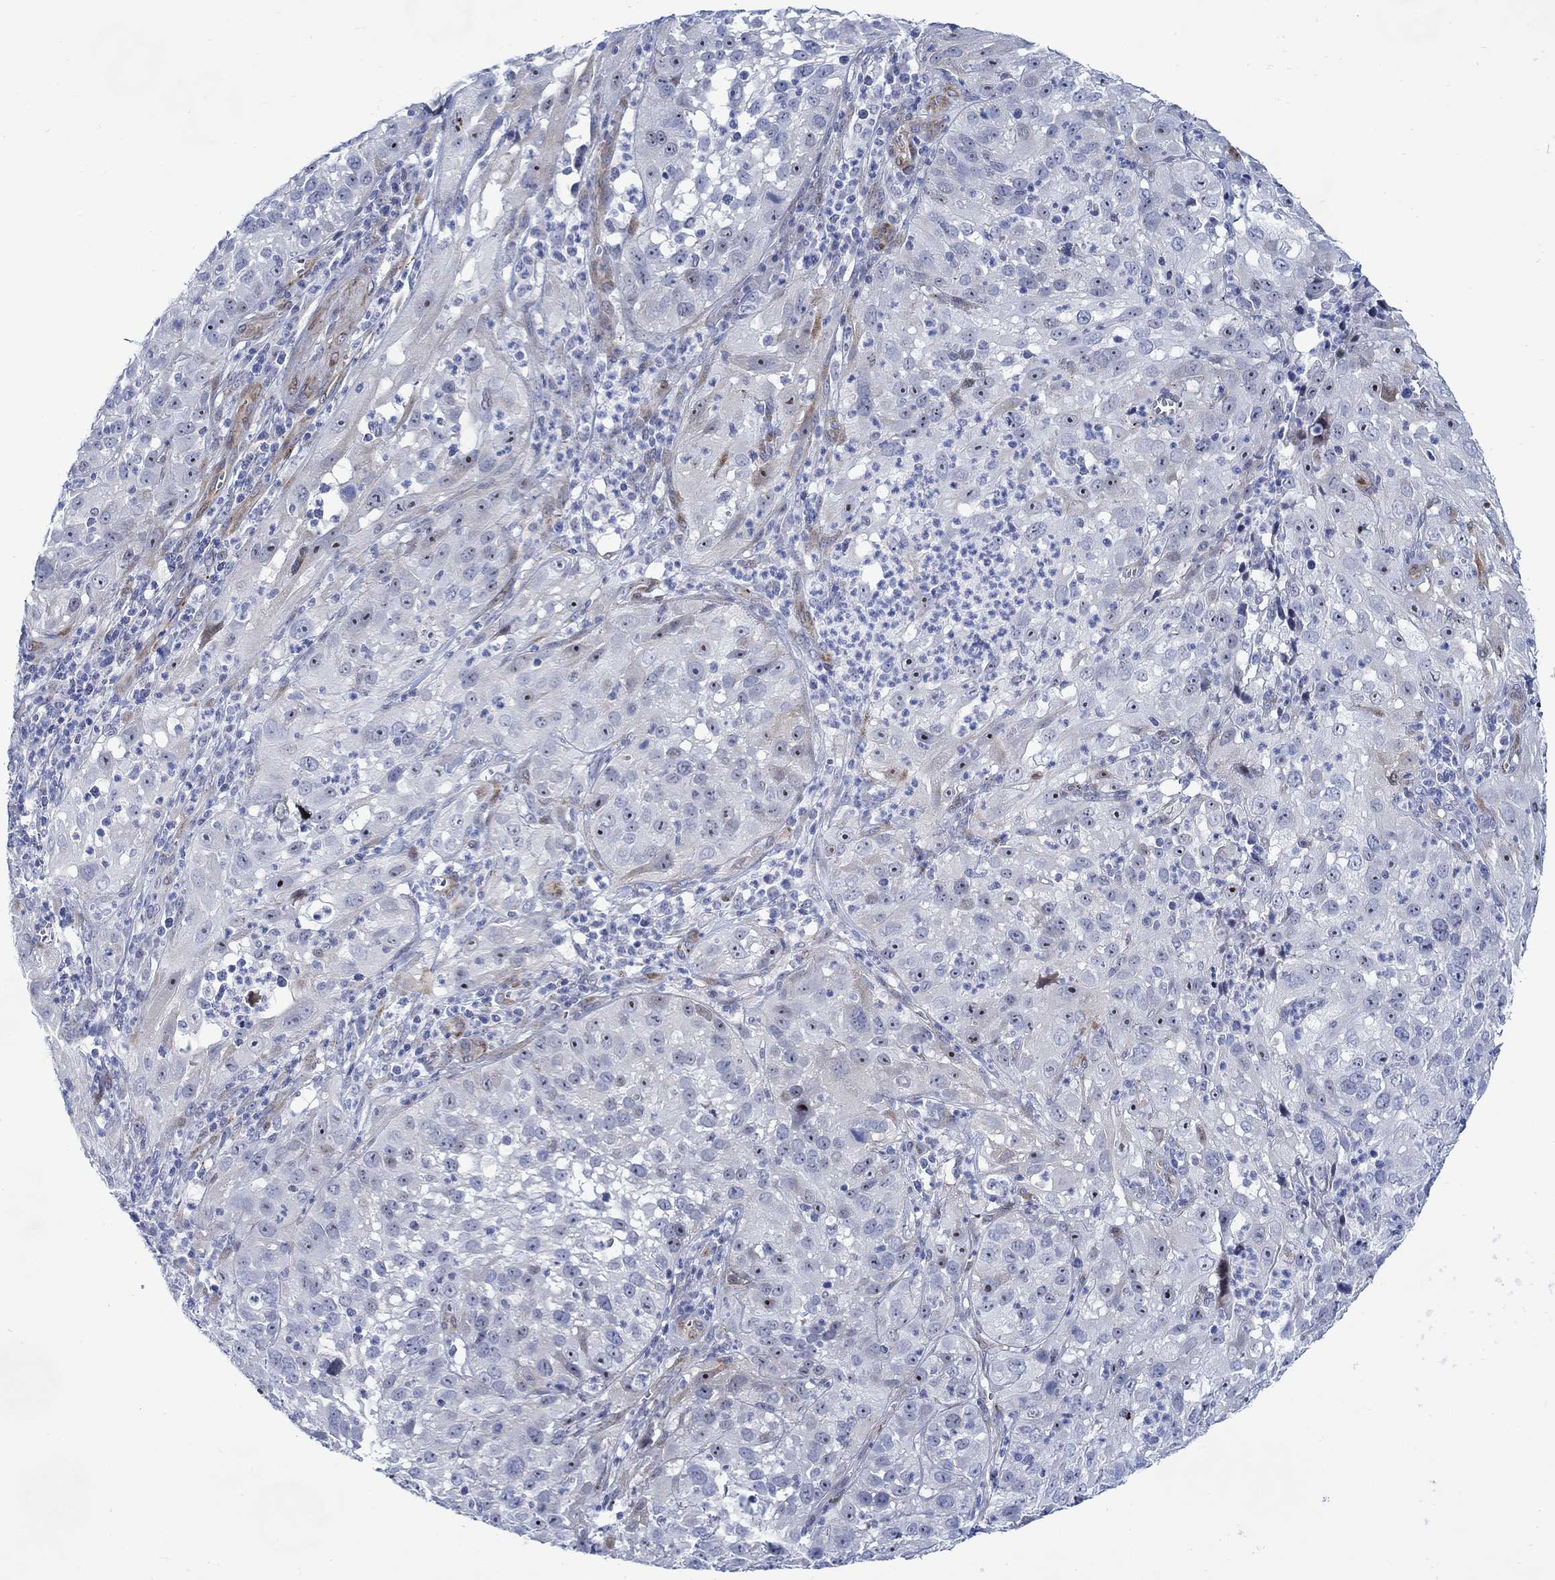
{"staining": {"intensity": "negative", "quantity": "none", "location": "none"}, "tissue": "cervical cancer", "cell_type": "Tumor cells", "image_type": "cancer", "snomed": [{"axis": "morphology", "description": "Squamous cell carcinoma, NOS"}, {"axis": "topography", "description": "Cervix"}], "caption": "Tumor cells show no significant protein staining in squamous cell carcinoma (cervical). (DAB immunohistochemistry, high magnification).", "gene": "KSR2", "patient": {"sex": "female", "age": 32}}